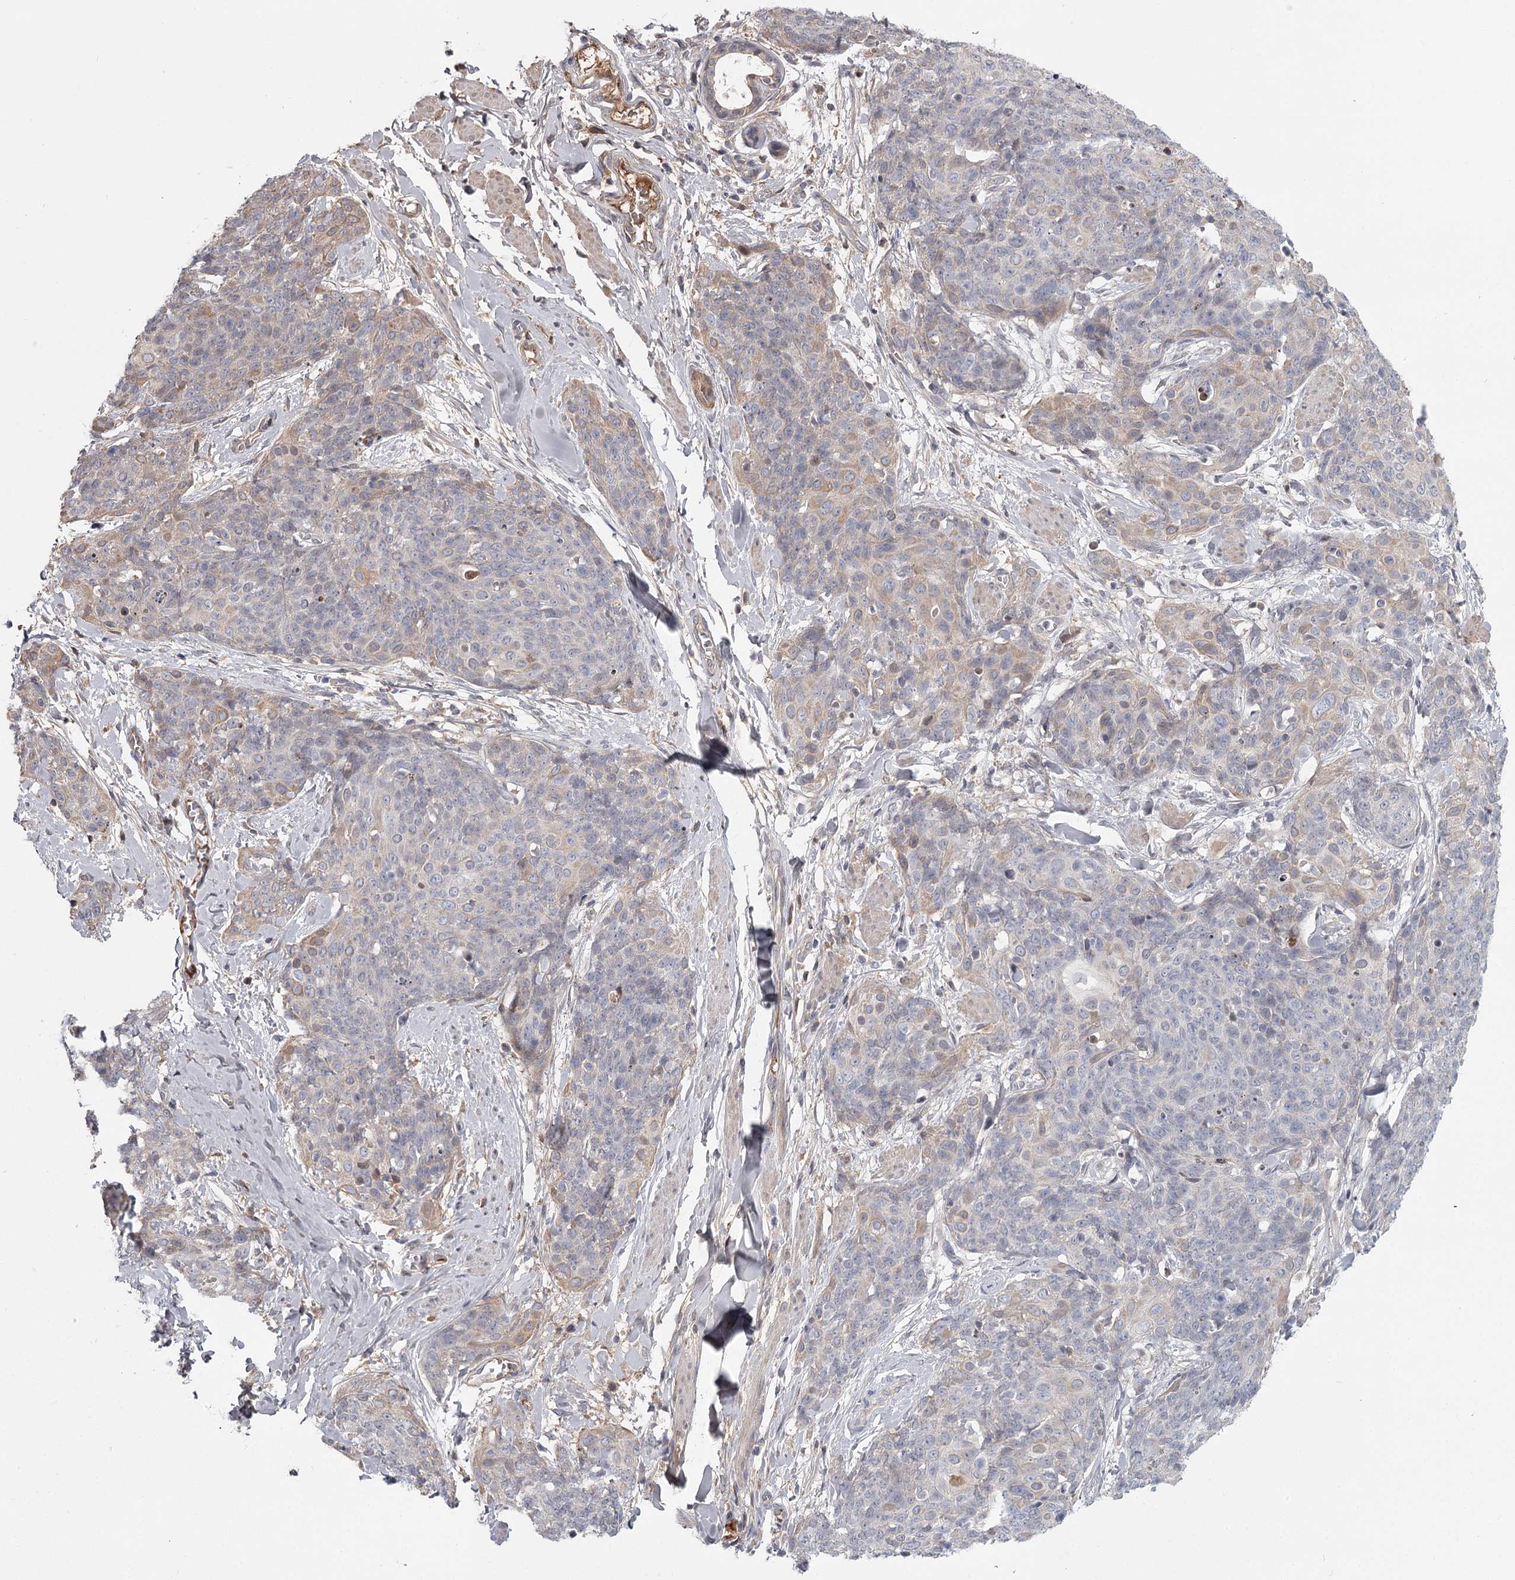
{"staining": {"intensity": "weak", "quantity": "<25%", "location": "cytoplasmic/membranous"}, "tissue": "skin cancer", "cell_type": "Tumor cells", "image_type": "cancer", "snomed": [{"axis": "morphology", "description": "Squamous cell carcinoma, NOS"}, {"axis": "topography", "description": "Skin"}, {"axis": "topography", "description": "Vulva"}], "caption": "Immunohistochemistry histopathology image of human skin cancer (squamous cell carcinoma) stained for a protein (brown), which exhibits no staining in tumor cells.", "gene": "DHRS9", "patient": {"sex": "female", "age": 85}}